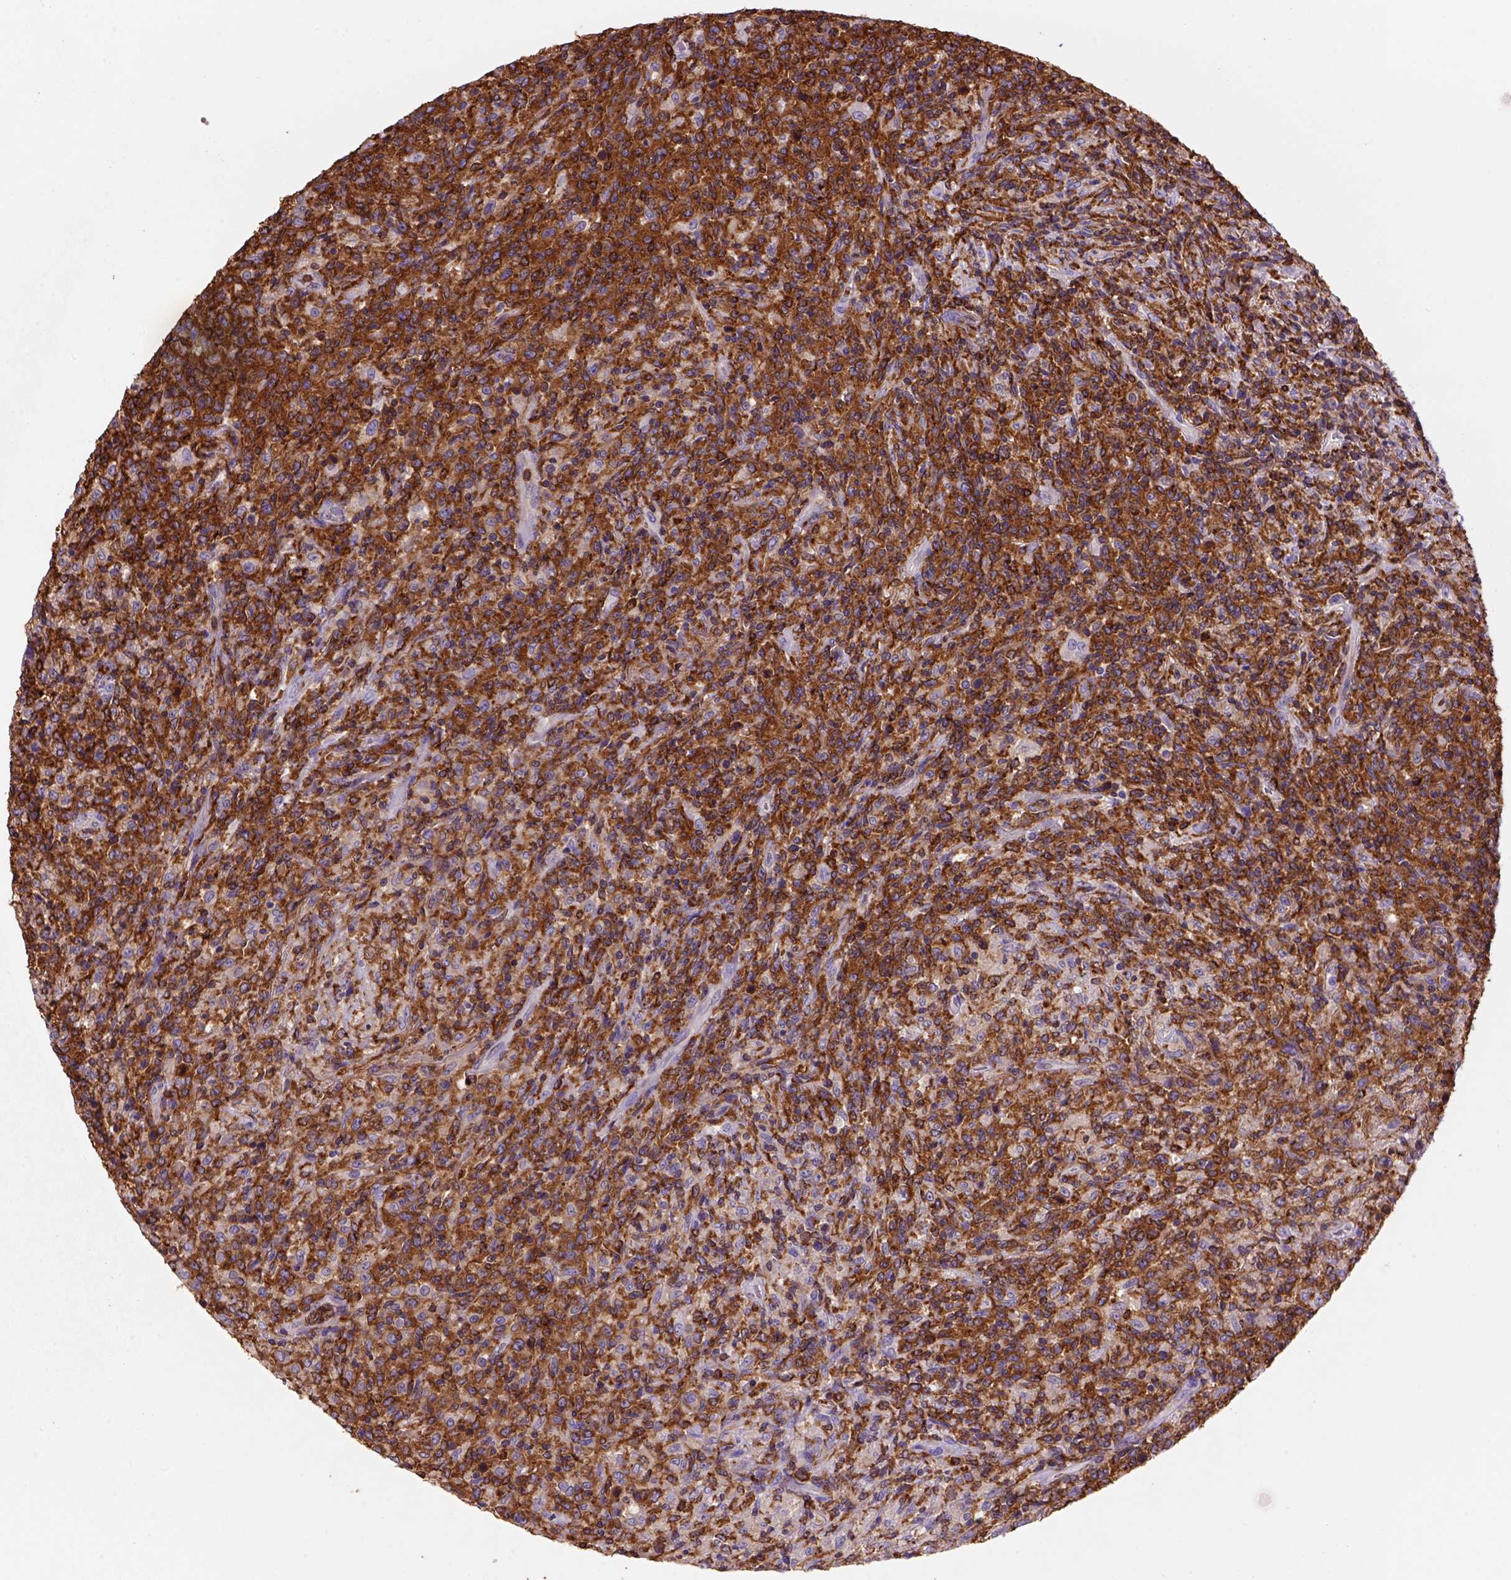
{"staining": {"intensity": "strong", "quantity": ">75%", "location": "cytoplasmic/membranous"}, "tissue": "lymphoma", "cell_type": "Tumor cells", "image_type": "cancer", "snomed": [{"axis": "morphology", "description": "Malignant lymphoma, non-Hodgkin's type, High grade"}, {"axis": "topography", "description": "Lung"}], "caption": "Malignant lymphoma, non-Hodgkin's type (high-grade) stained for a protein displays strong cytoplasmic/membranous positivity in tumor cells. (brown staining indicates protein expression, while blue staining denotes nuclei).", "gene": "INPP5D", "patient": {"sex": "male", "age": 79}}